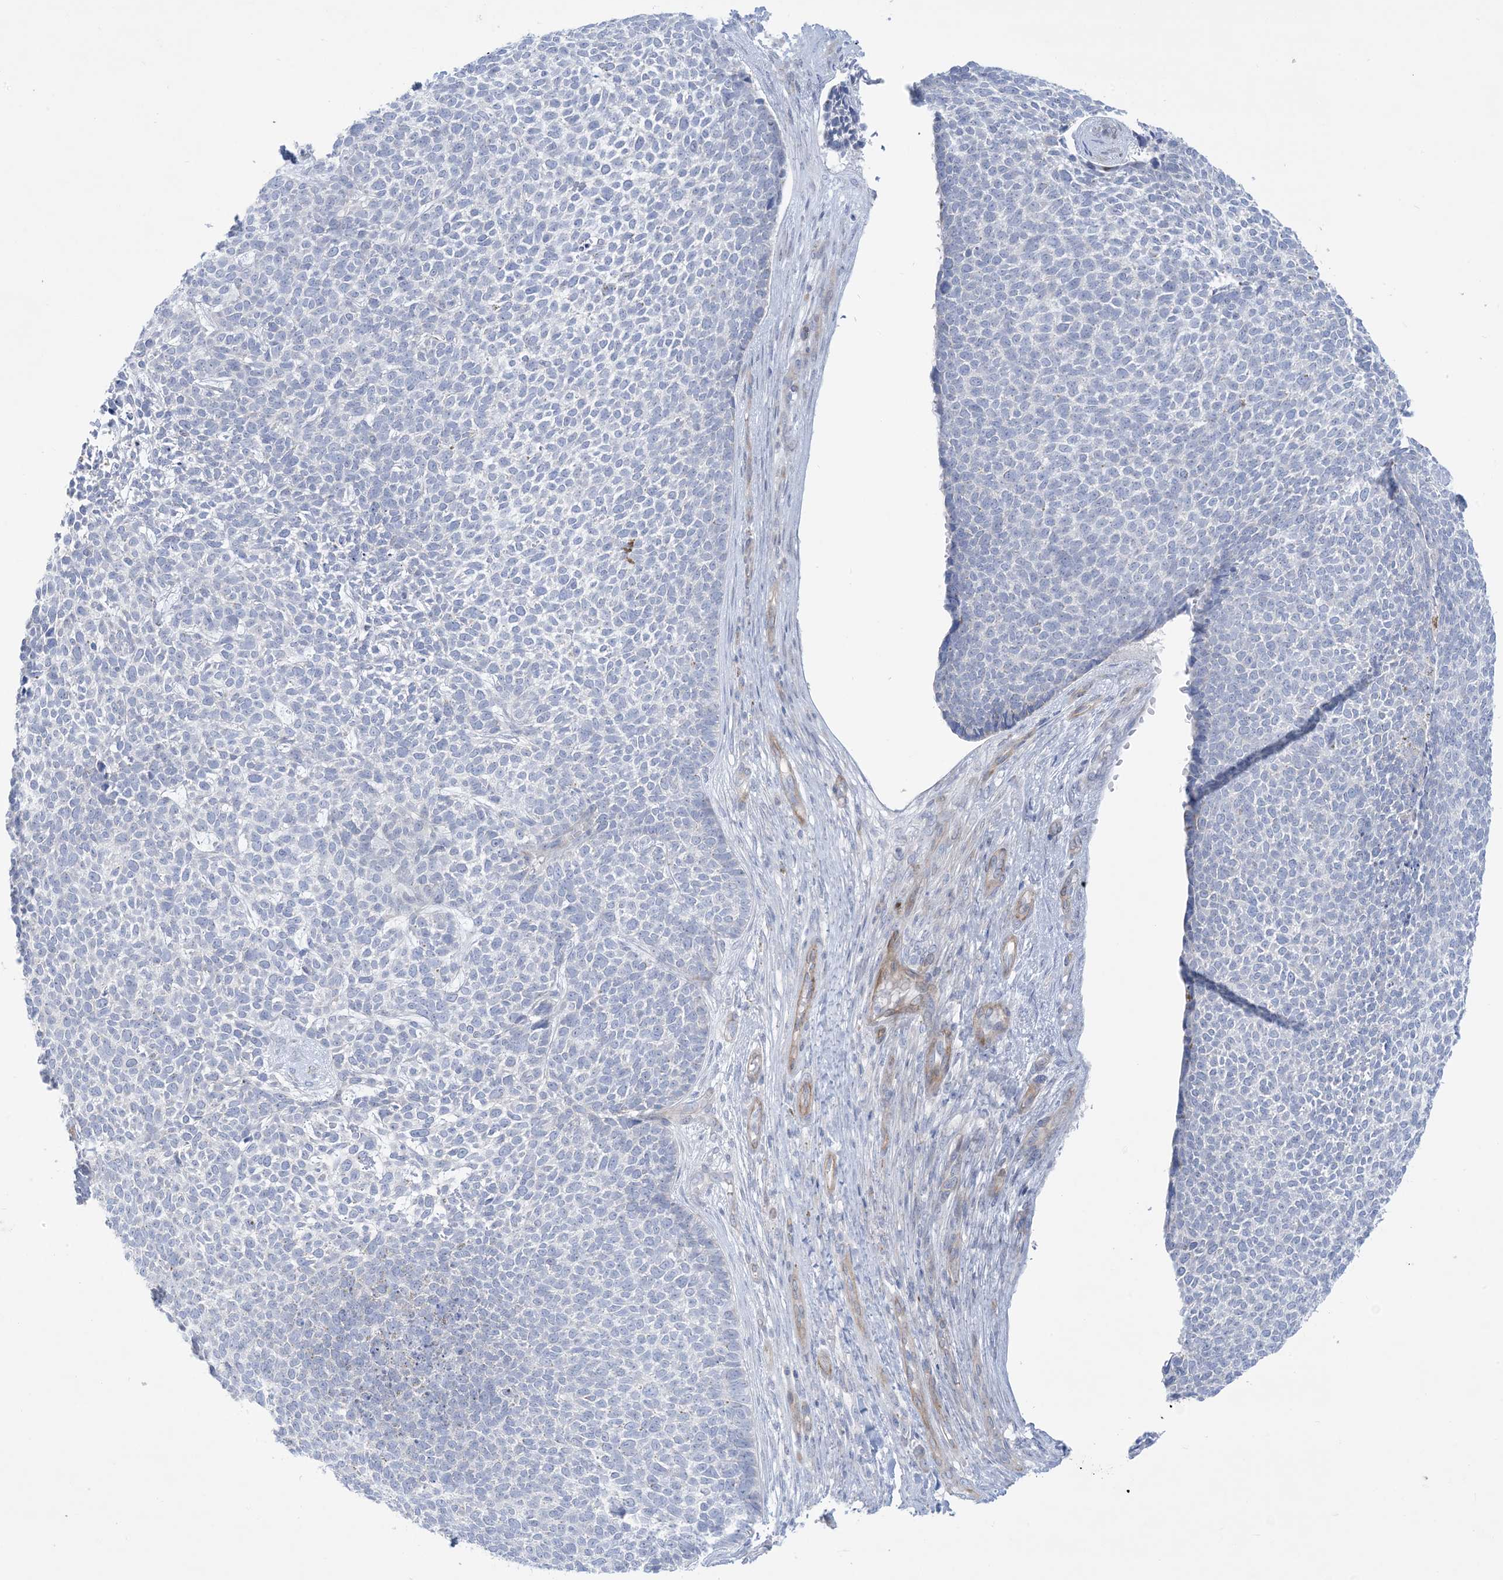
{"staining": {"intensity": "negative", "quantity": "none", "location": "none"}, "tissue": "skin cancer", "cell_type": "Tumor cells", "image_type": "cancer", "snomed": [{"axis": "morphology", "description": "Basal cell carcinoma"}, {"axis": "topography", "description": "Skin"}], "caption": "A histopathology image of skin basal cell carcinoma stained for a protein shows no brown staining in tumor cells.", "gene": "ATP11C", "patient": {"sex": "female", "age": 84}}